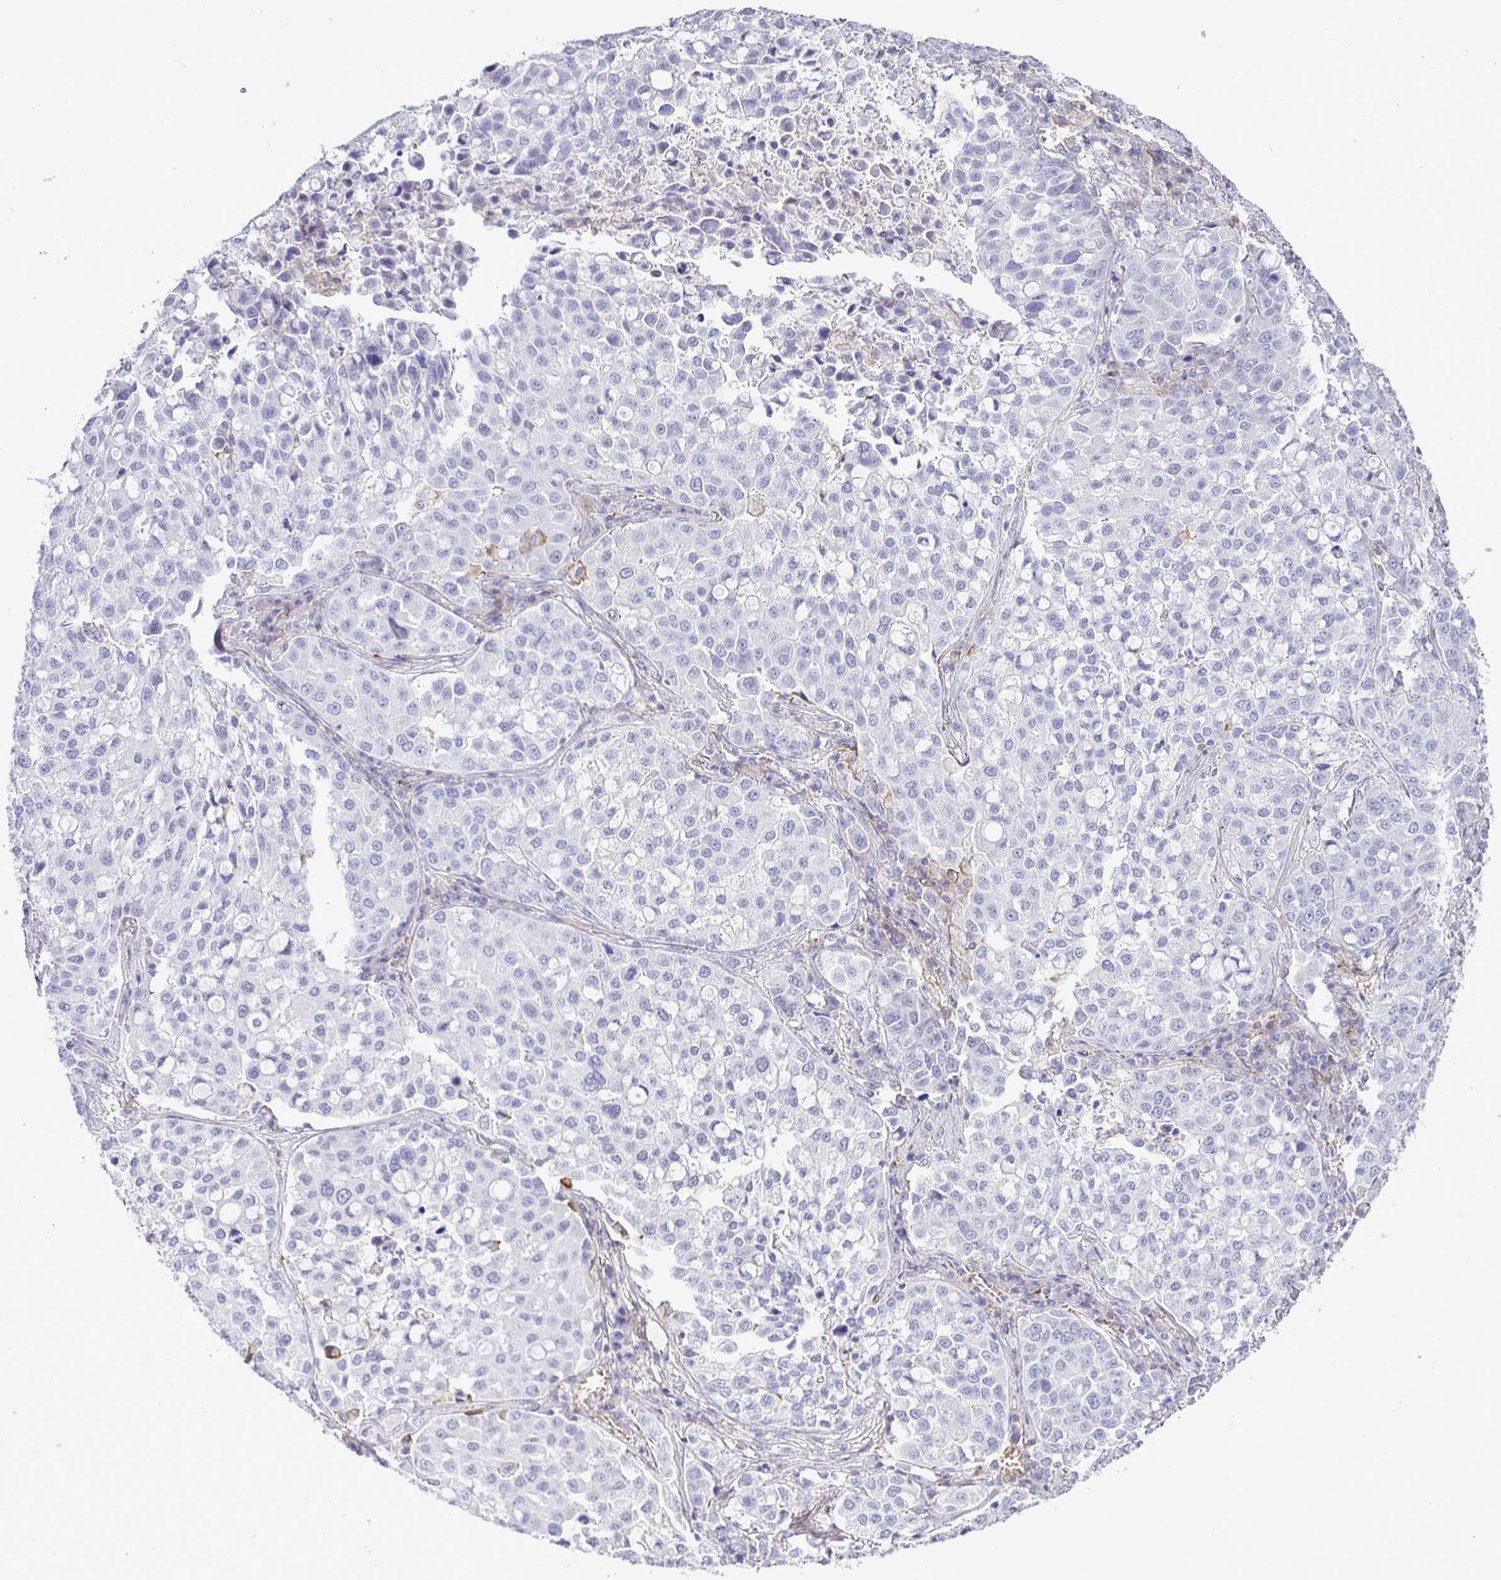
{"staining": {"intensity": "negative", "quantity": "none", "location": "none"}, "tissue": "lung cancer", "cell_type": "Tumor cells", "image_type": "cancer", "snomed": [{"axis": "morphology", "description": "Adenocarcinoma, NOS"}, {"axis": "morphology", "description": "Adenocarcinoma, metastatic, NOS"}, {"axis": "topography", "description": "Lymph node"}, {"axis": "topography", "description": "Lung"}], "caption": "This is a histopathology image of IHC staining of lung cancer, which shows no staining in tumor cells.", "gene": "SIRPA", "patient": {"sex": "female", "age": 65}}